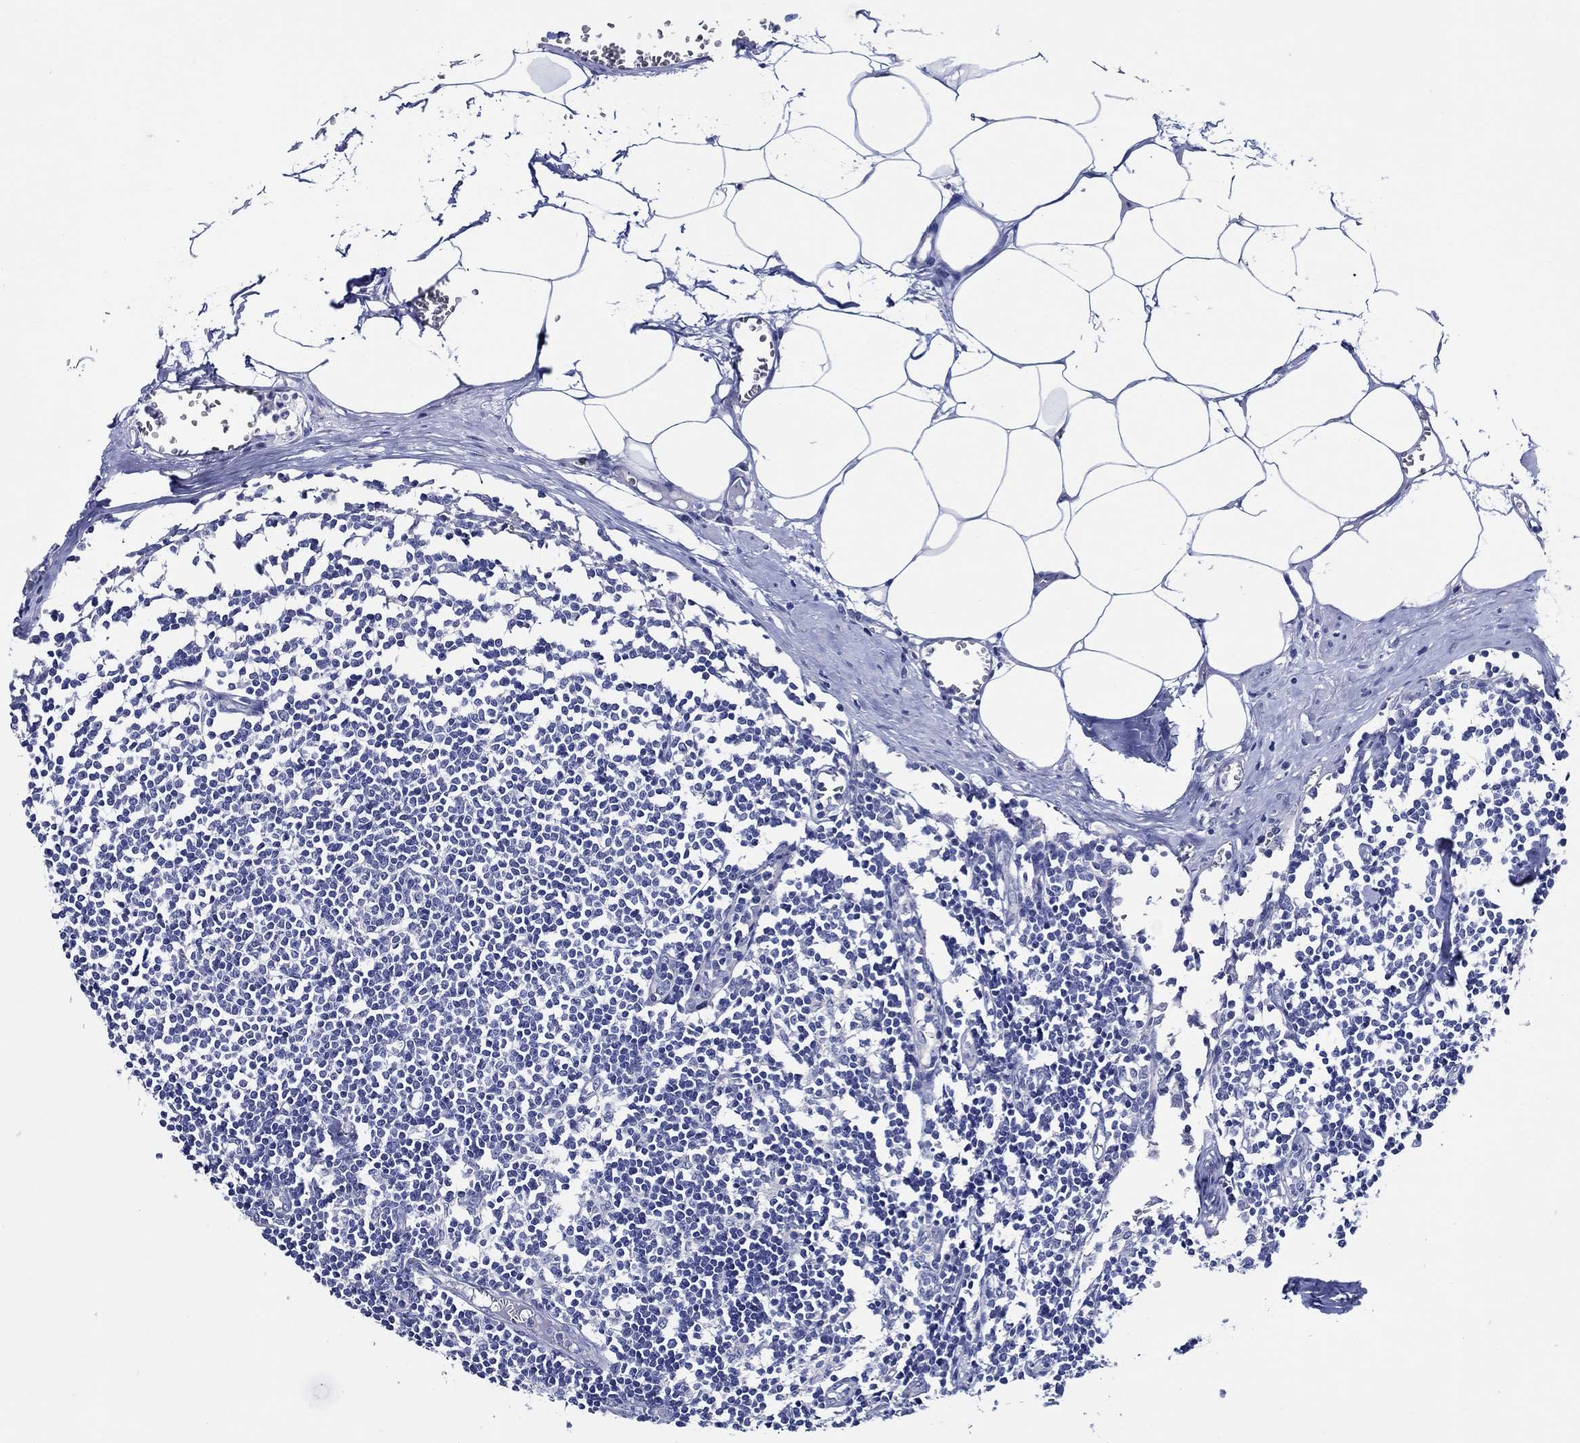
{"staining": {"intensity": "negative", "quantity": "none", "location": "none"}, "tissue": "lymph node", "cell_type": "Germinal center cells", "image_type": "normal", "snomed": [{"axis": "morphology", "description": "Normal tissue, NOS"}, {"axis": "topography", "description": "Lymph node"}], "caption": "High power microscopy photomicrograph of an IHC image of normal lymph node, revealing no significant expression in germinal center cells. (Immunohistochemistry, brightfield microscopy, high magnification).", "gene": "SKOR1", "patient": {"sex": "male", "age": 59}}